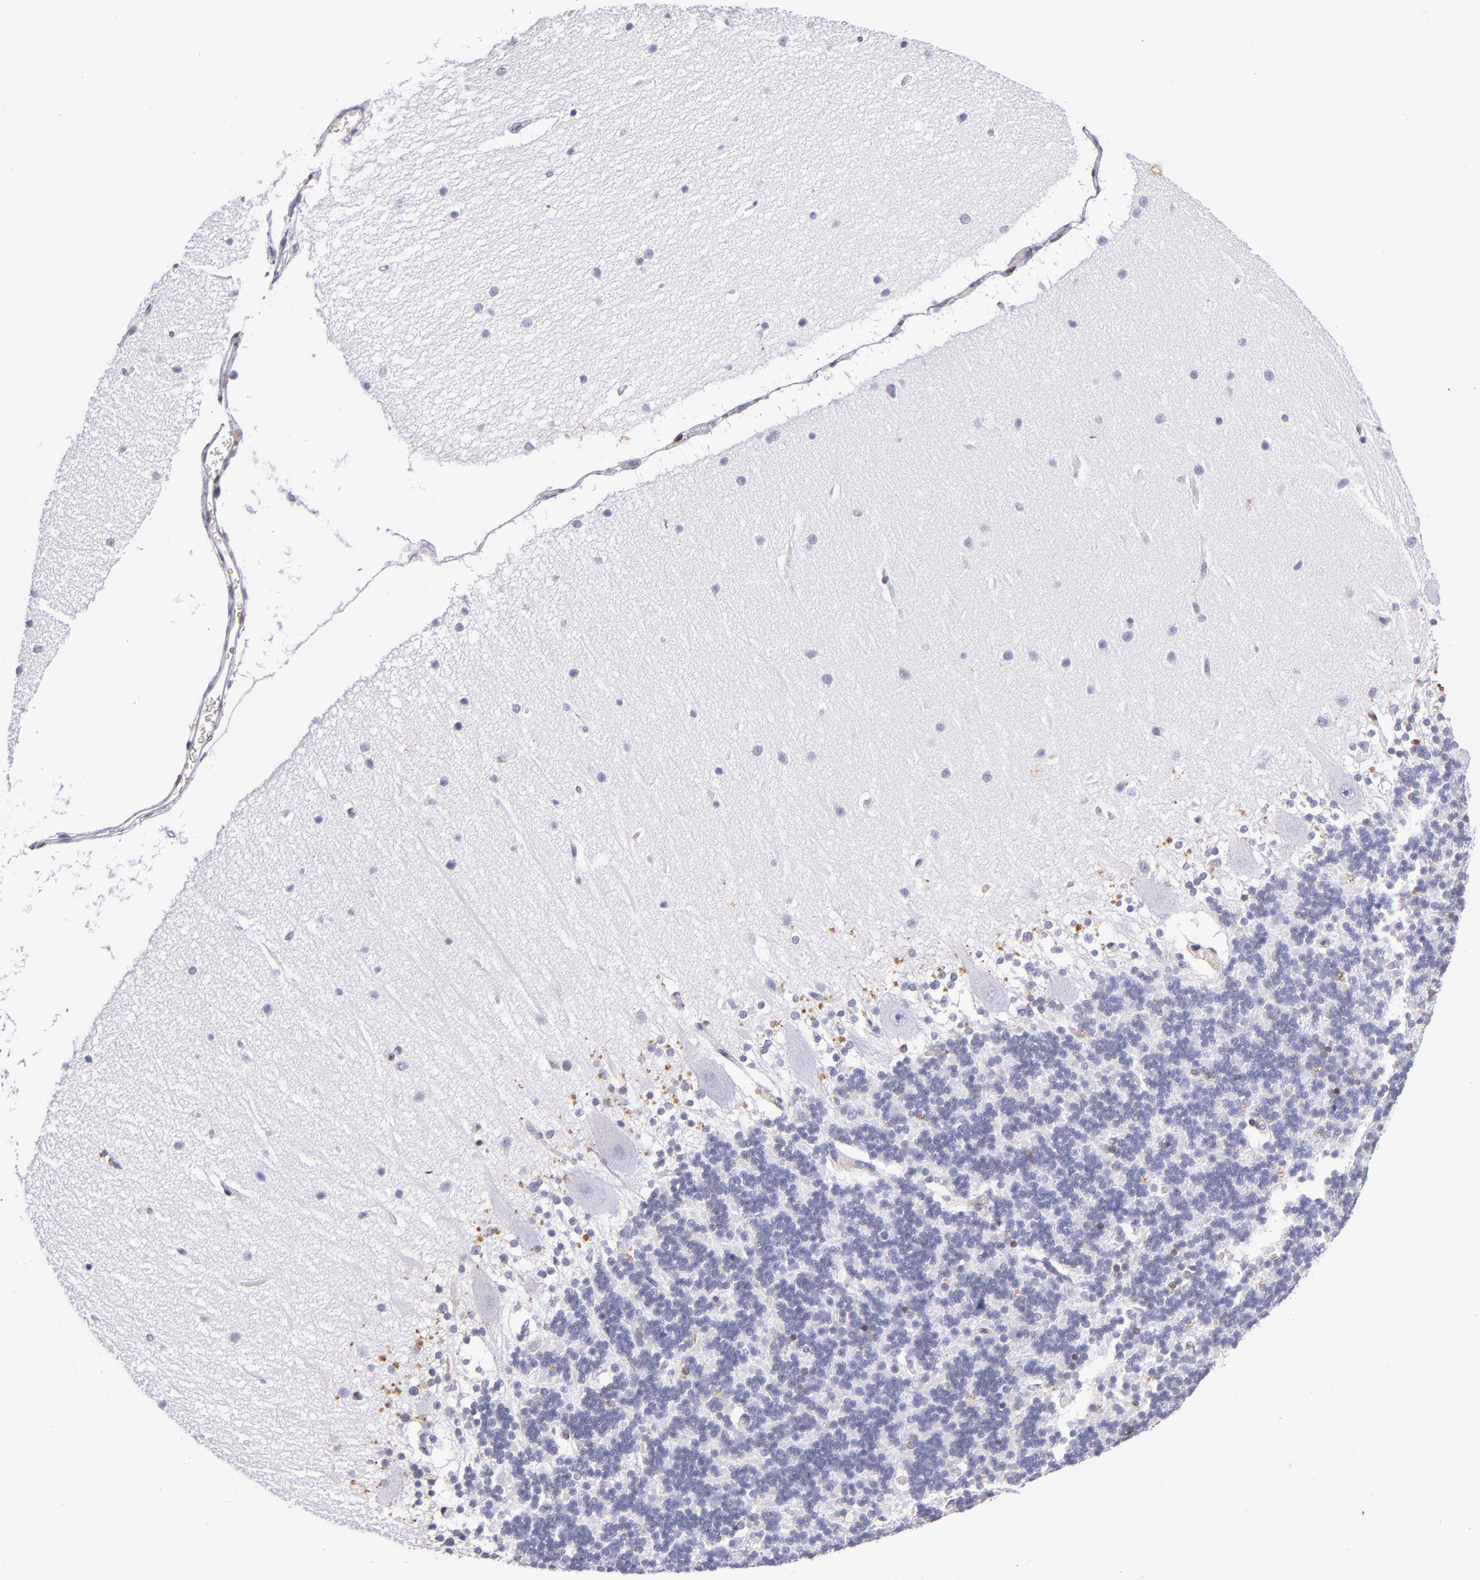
{"staining": {"intensity": "moderate", "quantity": "<25%", "location": "nuclear"}, "tissue": "cerebellum", "cell_type": "Cells in granular layer", "image_type": "normal", "snomed": [{"axis": "morphology", "description": "Normal tissue, NOS"}, {"axis": "topography", "description": "Cerebellum"}], "caption": "Moderate nuclear positivity is present in approximately <25% of cells in granular layer in unremarkable cerebellum. Ihc stains the protein in brown and the nuclei are stained blue.", "gene": "MGMT", "patient": {"sex": "female", "age": 54}}